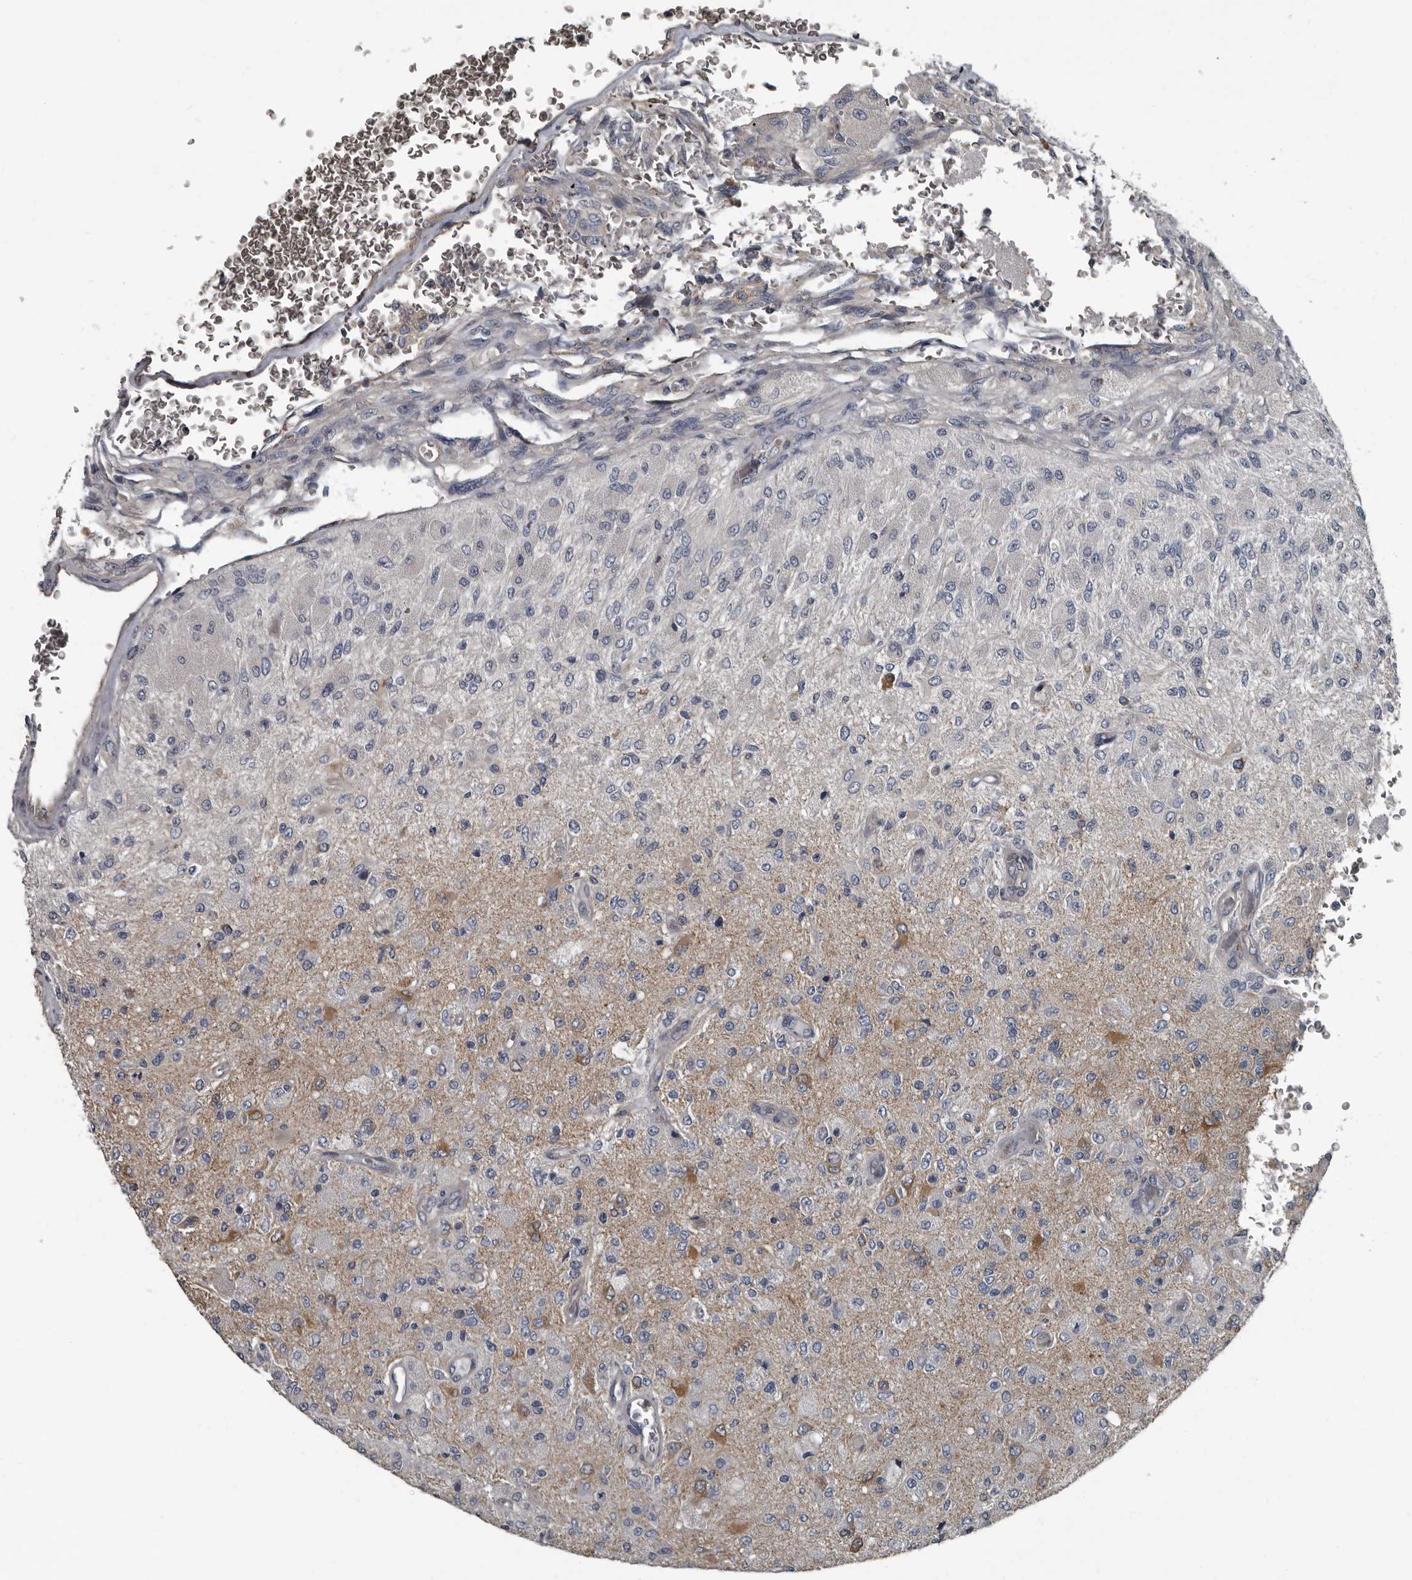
{"staining": {"intensity": "moderate", "quantity": "<25%", "location": "cytoplasmic/membranous"}, "tissue": "glioma", "cell_type": "Tumor cells", "image_type": "cancer", "snomed": [{"axis": "morphology", "description": "Normal tissue, NOS"}, {"axis": "morphology", "description": "Glioma, malignant, High grade"}, {"axis": "topography", "description": "Cerebral cortex"}], "caption": "Protein staining demonstrates moderate cytoplasmic/membranous staining in approximately <25% of tumor cells in glioma.", "gene": "TPD52L1", "patient": {"sex": "male", "age": 77}}